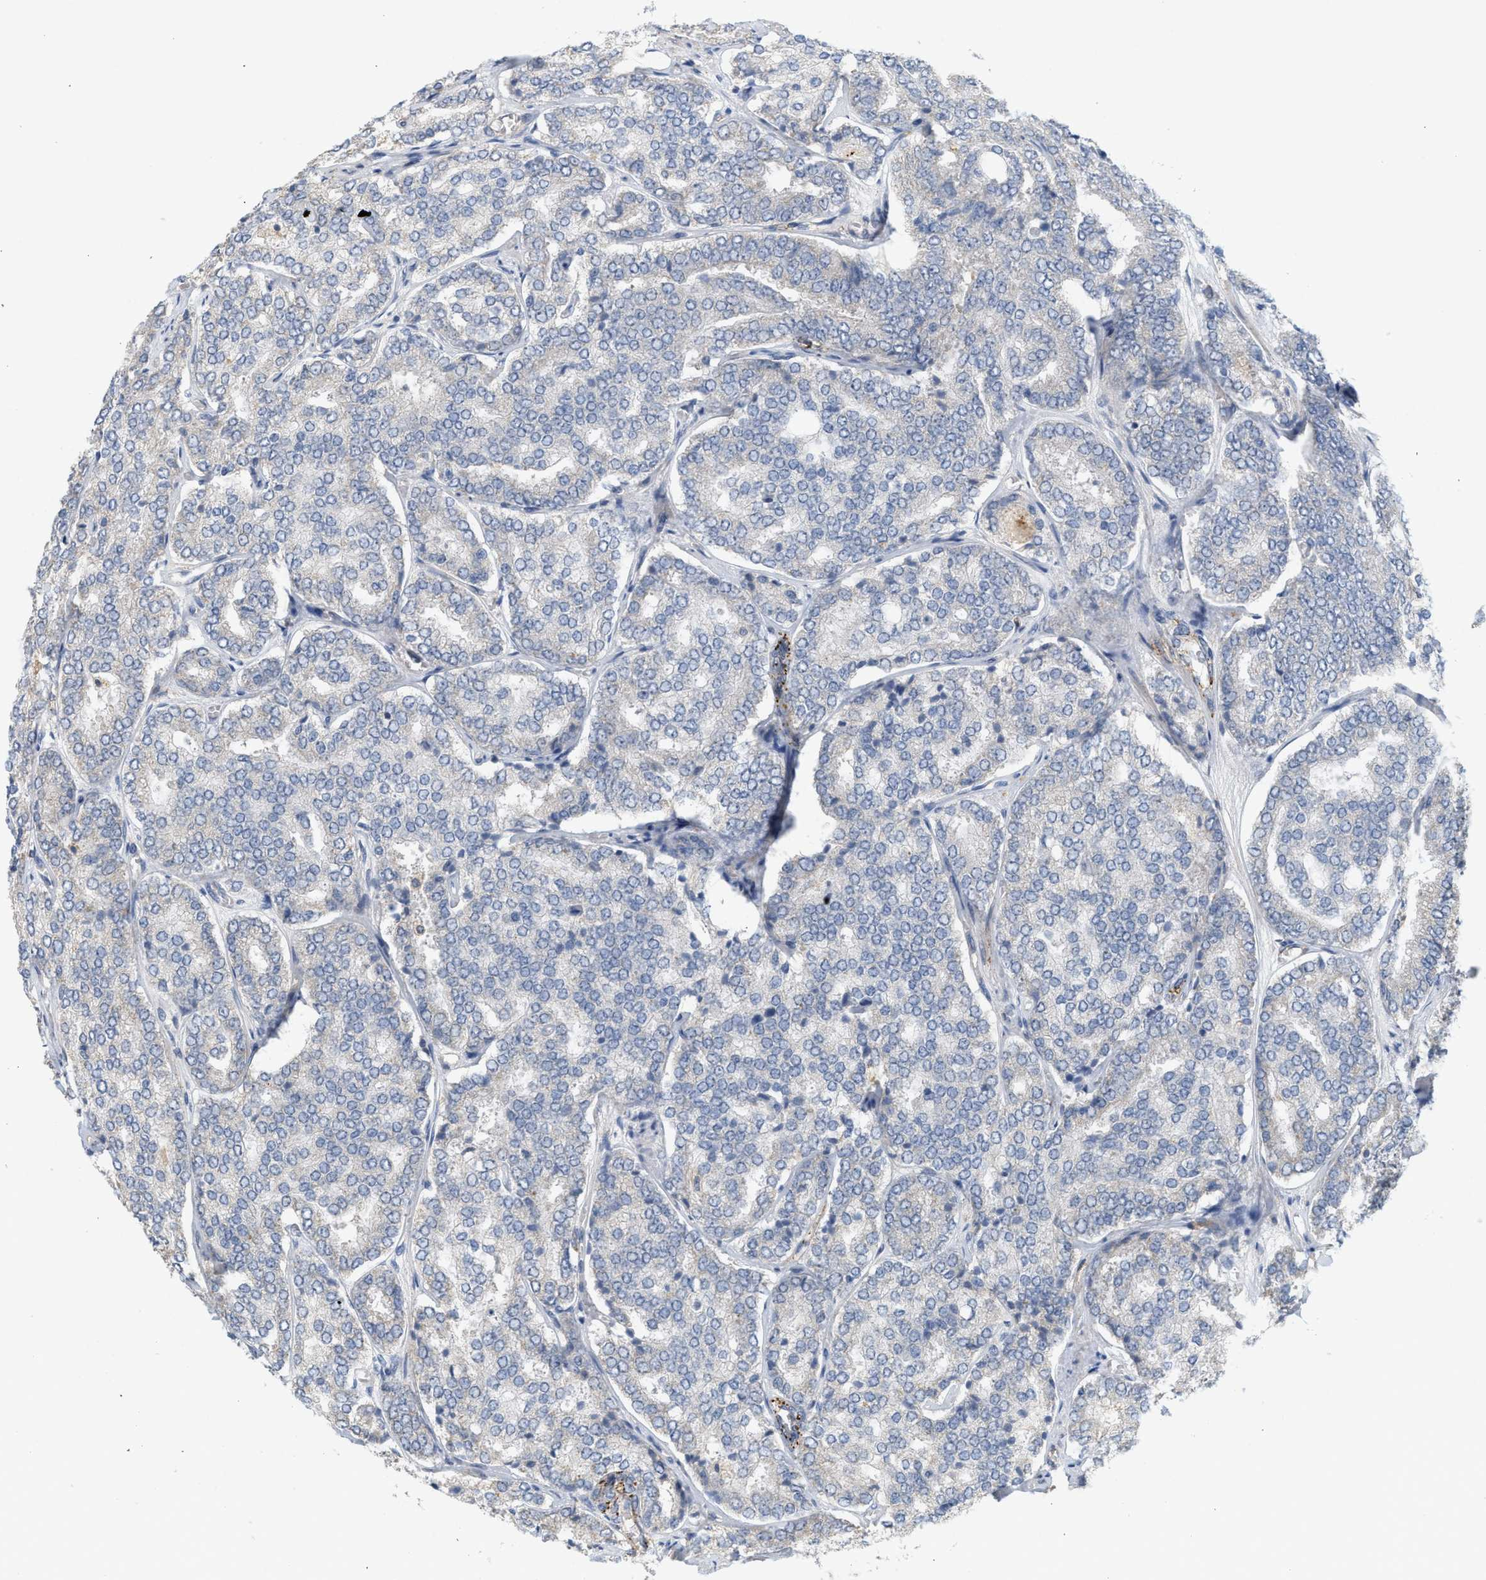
{"staining": {"intensity": "weak", "quantity": "<25%", "location": "cytoplasmic/membranous"}, "tissue": "prostate cancer", "cell_type": "Tumor cells", "image_type": "cancer", "snomed": [{"axis": "morphology", "description": "Adenocarcinoma, High grade"}, {"axis": "topography", "description": "Prostate"}], "caption": "The photomicrograph exhibits no significant expression in tumor cells of prostate cancer (high-grade adenocarcinoma).", "gene": "SVOP", "patient": {"sex": "male", "age": 65}}